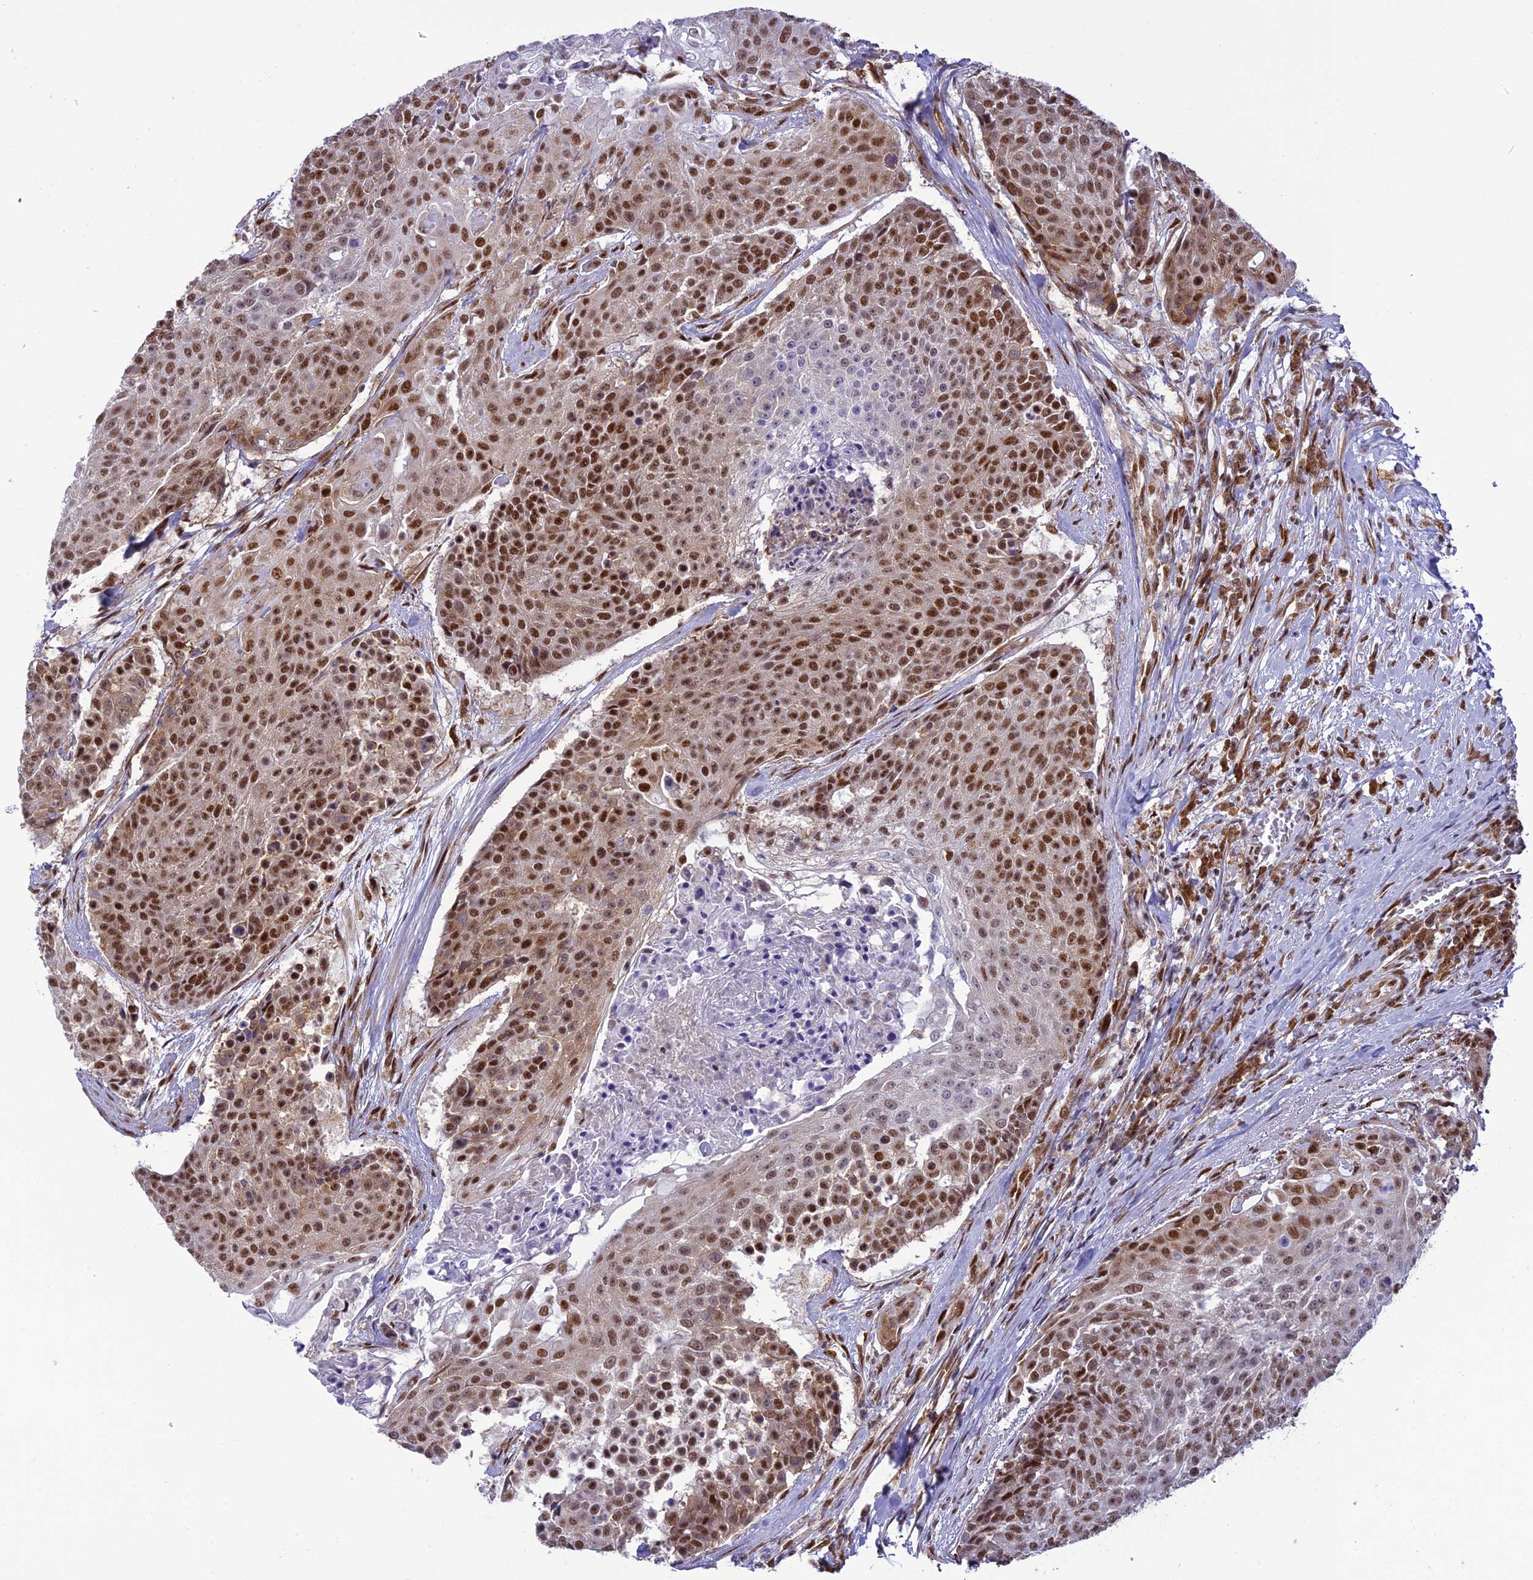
{"staining": {"intensity": "strong", "quantity": ">75%", "location": "nuclear"}, "tissue": "urothelial cancer", "cell_type": "Tumor cells", "image_type": "cancer", "snomed": [{"axis": "morphology", "description": "Urothelial carcinoma, High grade"}, {"axis": "topography", "description": "Urinary bladder"}], "caption": "Immunohistochemistry (DAB (3,3'-diaminobenzidine)) staining of high-grade urothelial carcinoma demonstrates strong nuclear protein positivity in about >75% of tumor cells. (IHC, brightfield microscopy, high magnification).", "gene": "DDX1", "patient": {"sex": "female", "age": 63}}